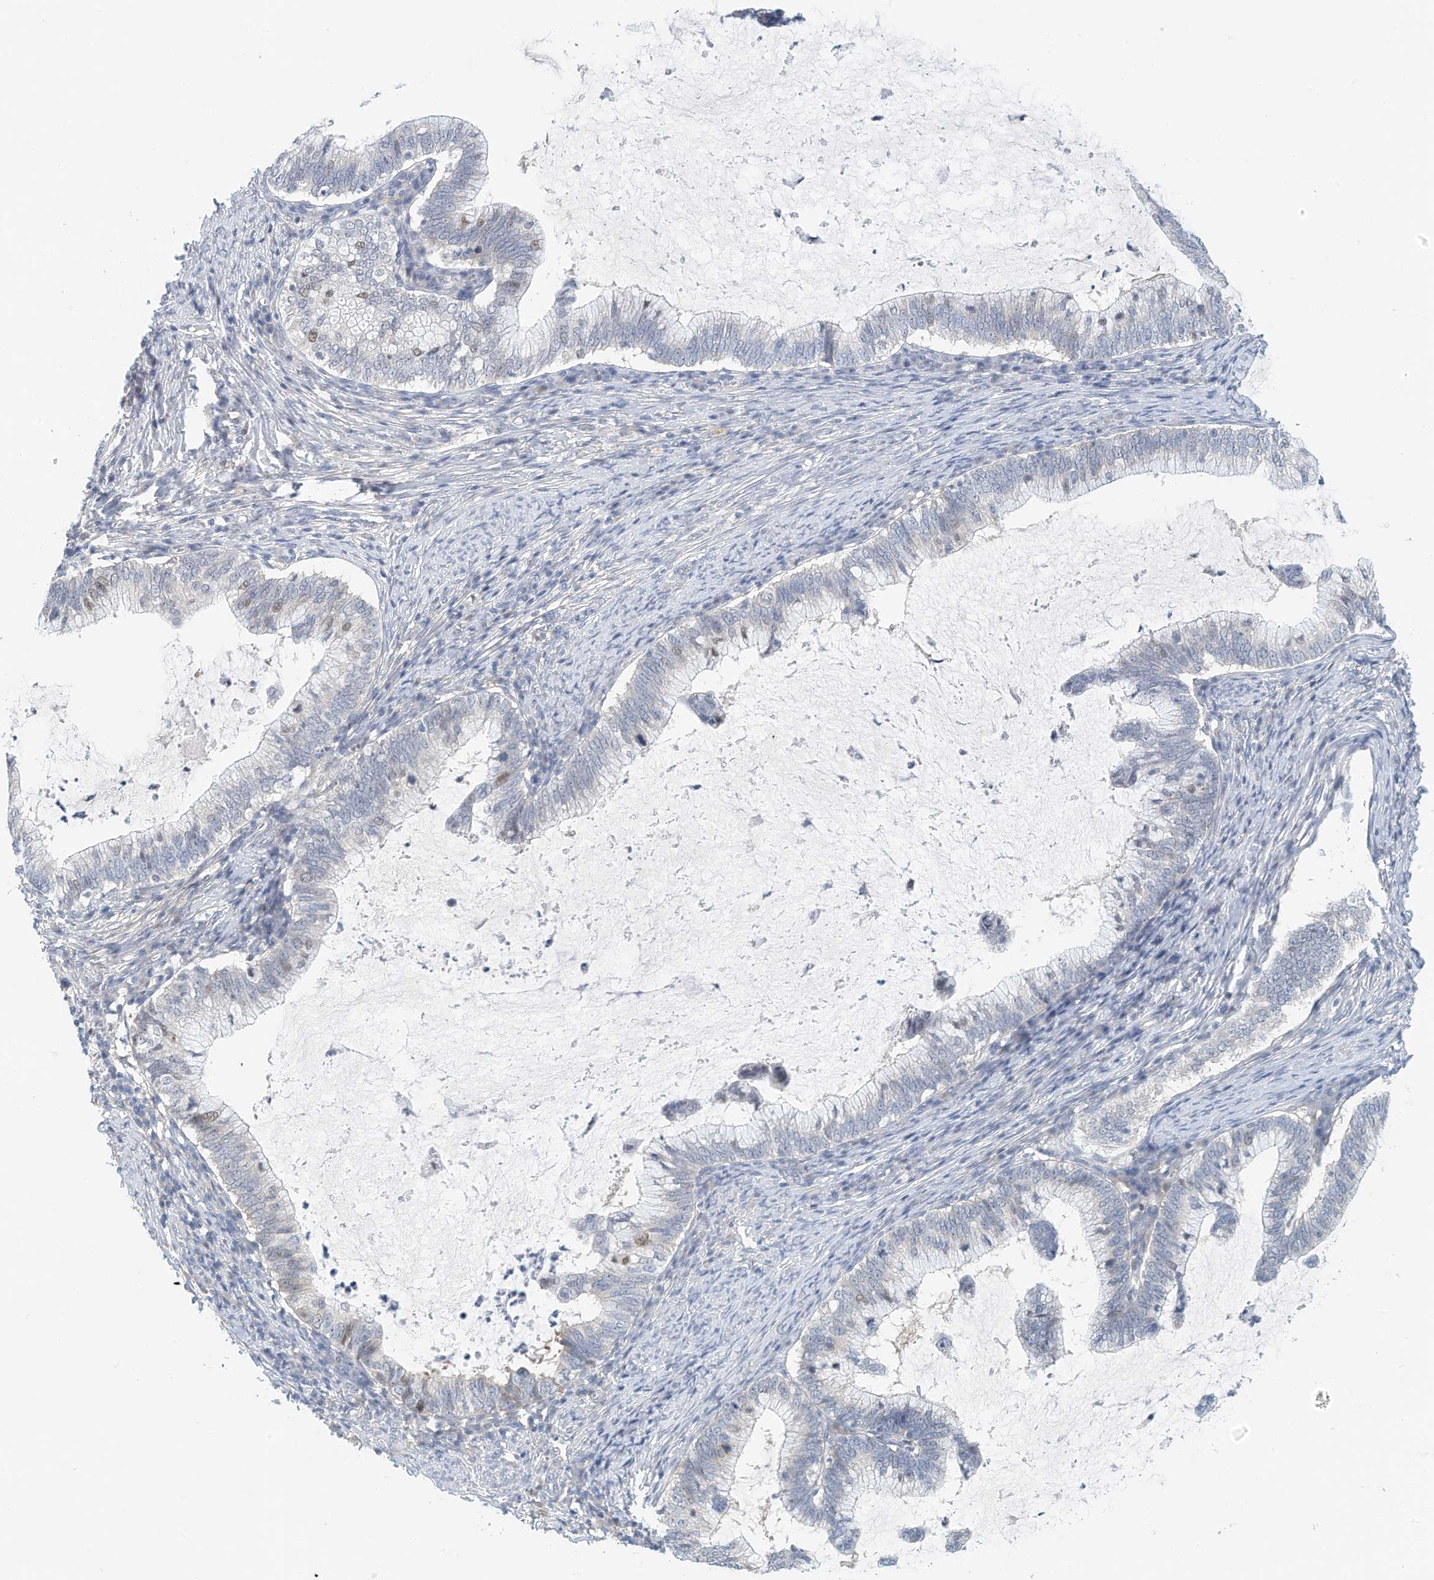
{"staining": {"intensity": "negative", "quantity": "none", "location": "none"}, "tissue": "cervical cancer", "cell_type": "Tumor cells", "image_type": "cancer", "snomed": [{"axis": "morphology", "description": "Adenocarcinoma, NOS"}, {"axis": "topography", "description": "Cervix"}], "caption": "Image shows no significant protein staining in tumor cells of adenocarcinoma (cervical). Brightfield microscopy of IHC stained with DAB (3,3'-diaminobenzidine) (brown) and hematoxylin (blue), captured at high magnification.", "gene": "ARHGAP28", "patient": {"sex": "female", "age": 36}}